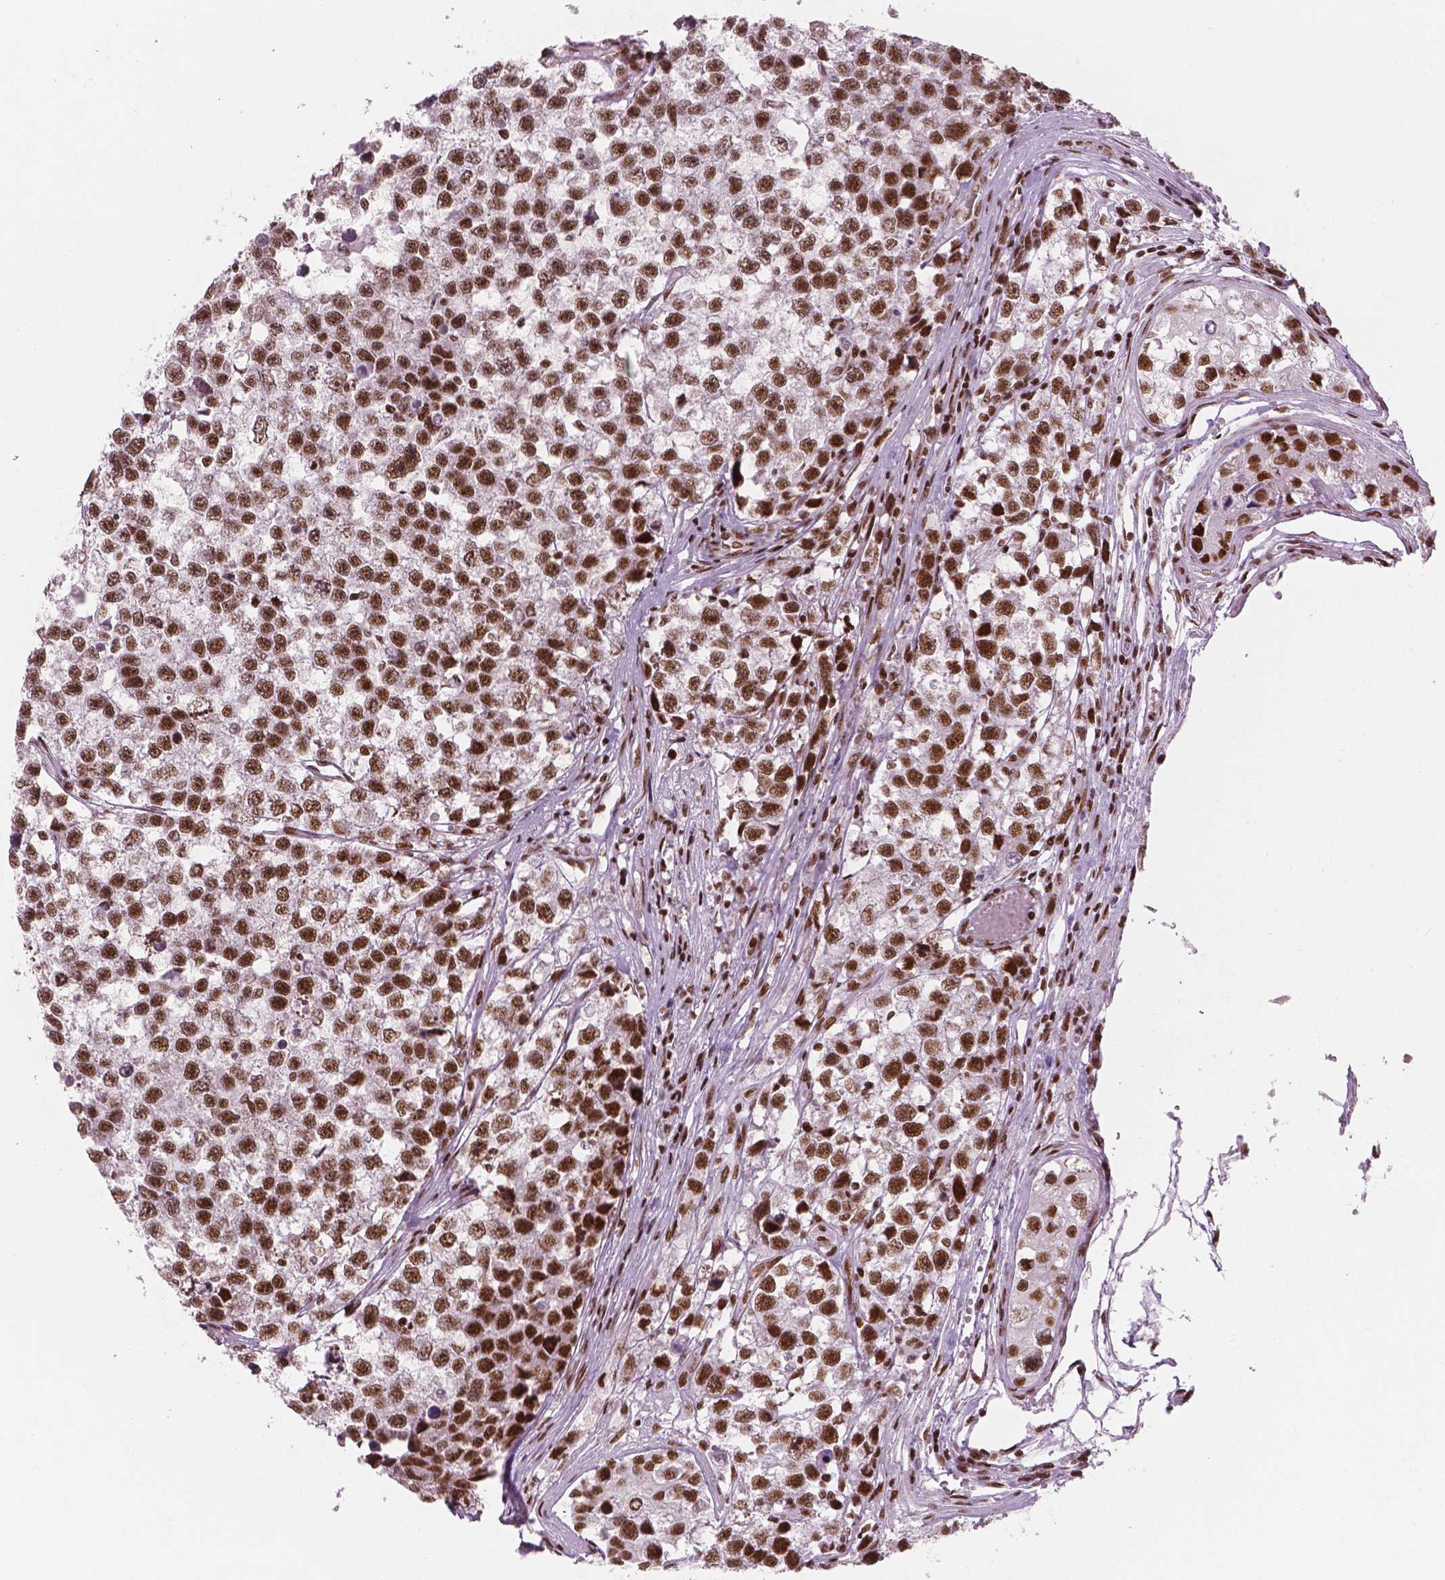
{"staining": {"intensity": "strong", "quantity": ">75%", "location": "nuclear"}, "tissue": "testis cancer", "cell_type": "Tumor cells", "image_type": "cancer", "snomed": [{"axis": "morphology", "description": "Seminoma, NOS"}, {"axis": "topography", "description": "Testis"}], "caption": "A high-resolution histopathology image shows immunohistochemistry (IHC) staining of testis seminoma, which reveals strong nuclear staining in approximately >75% of tumor cells. (IHC, brightfield microscopy, high magnification).", "gene": "BRD4", "patient": {"sex": "male", "age": 26}}